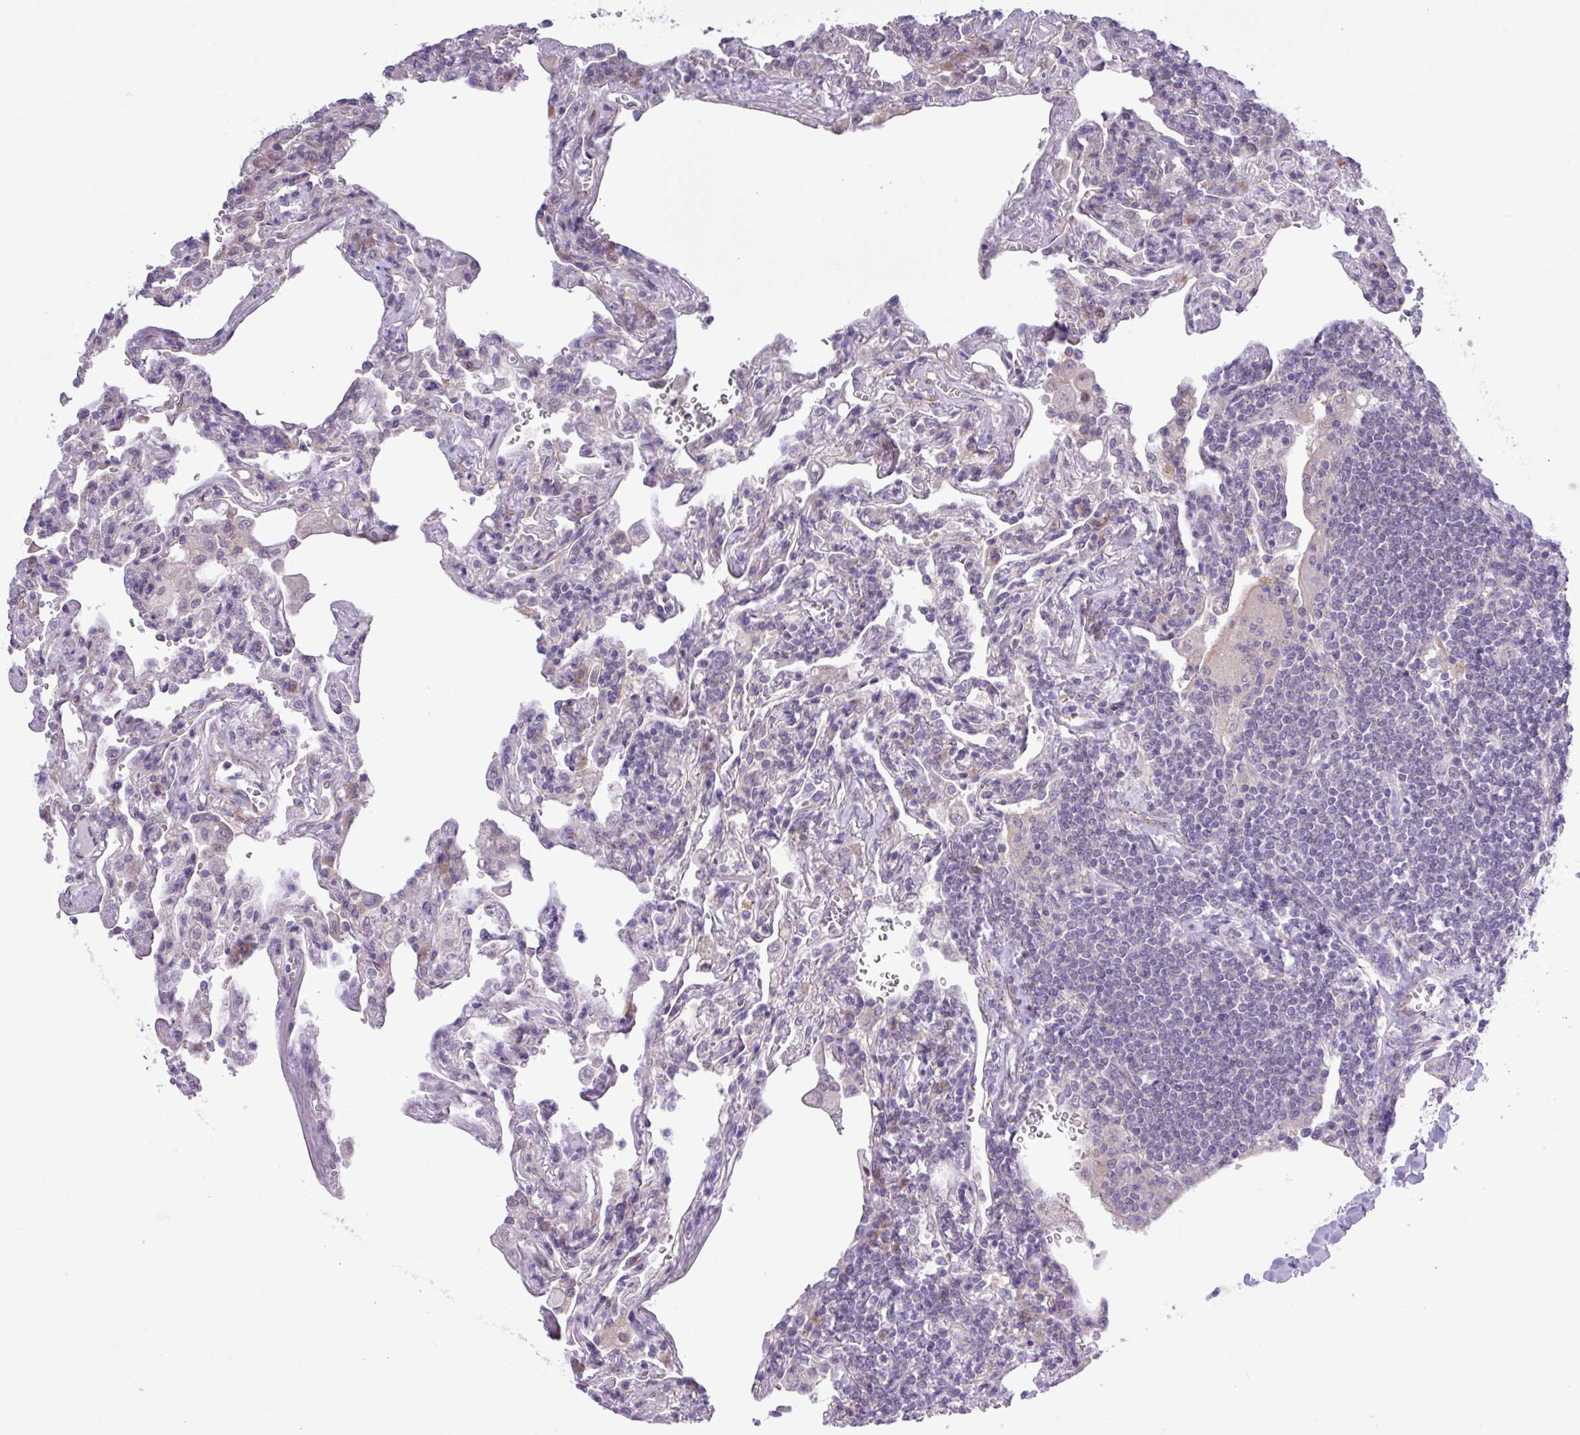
{"staining": {"intensity": "negative", "quantity": "none", "location": "none"}, "tissue": "lymphoma", "cell_type": "Tumor cells", "image_type": "cancer", "snomed": [{"axis": "morphology", "description": "Malignant lymphoma, non-Hodgkin's type, Low grade"}, {"axis": "topography", "description": "Lung"}], "caption": "Low-grade malignant lymphoma, non-Hodgkin's type was stained to show a protein in brown. There is no significant expression in tumor cells.", "gene": "SPINK8", "patient": {"sex": "female", "age": 71}}